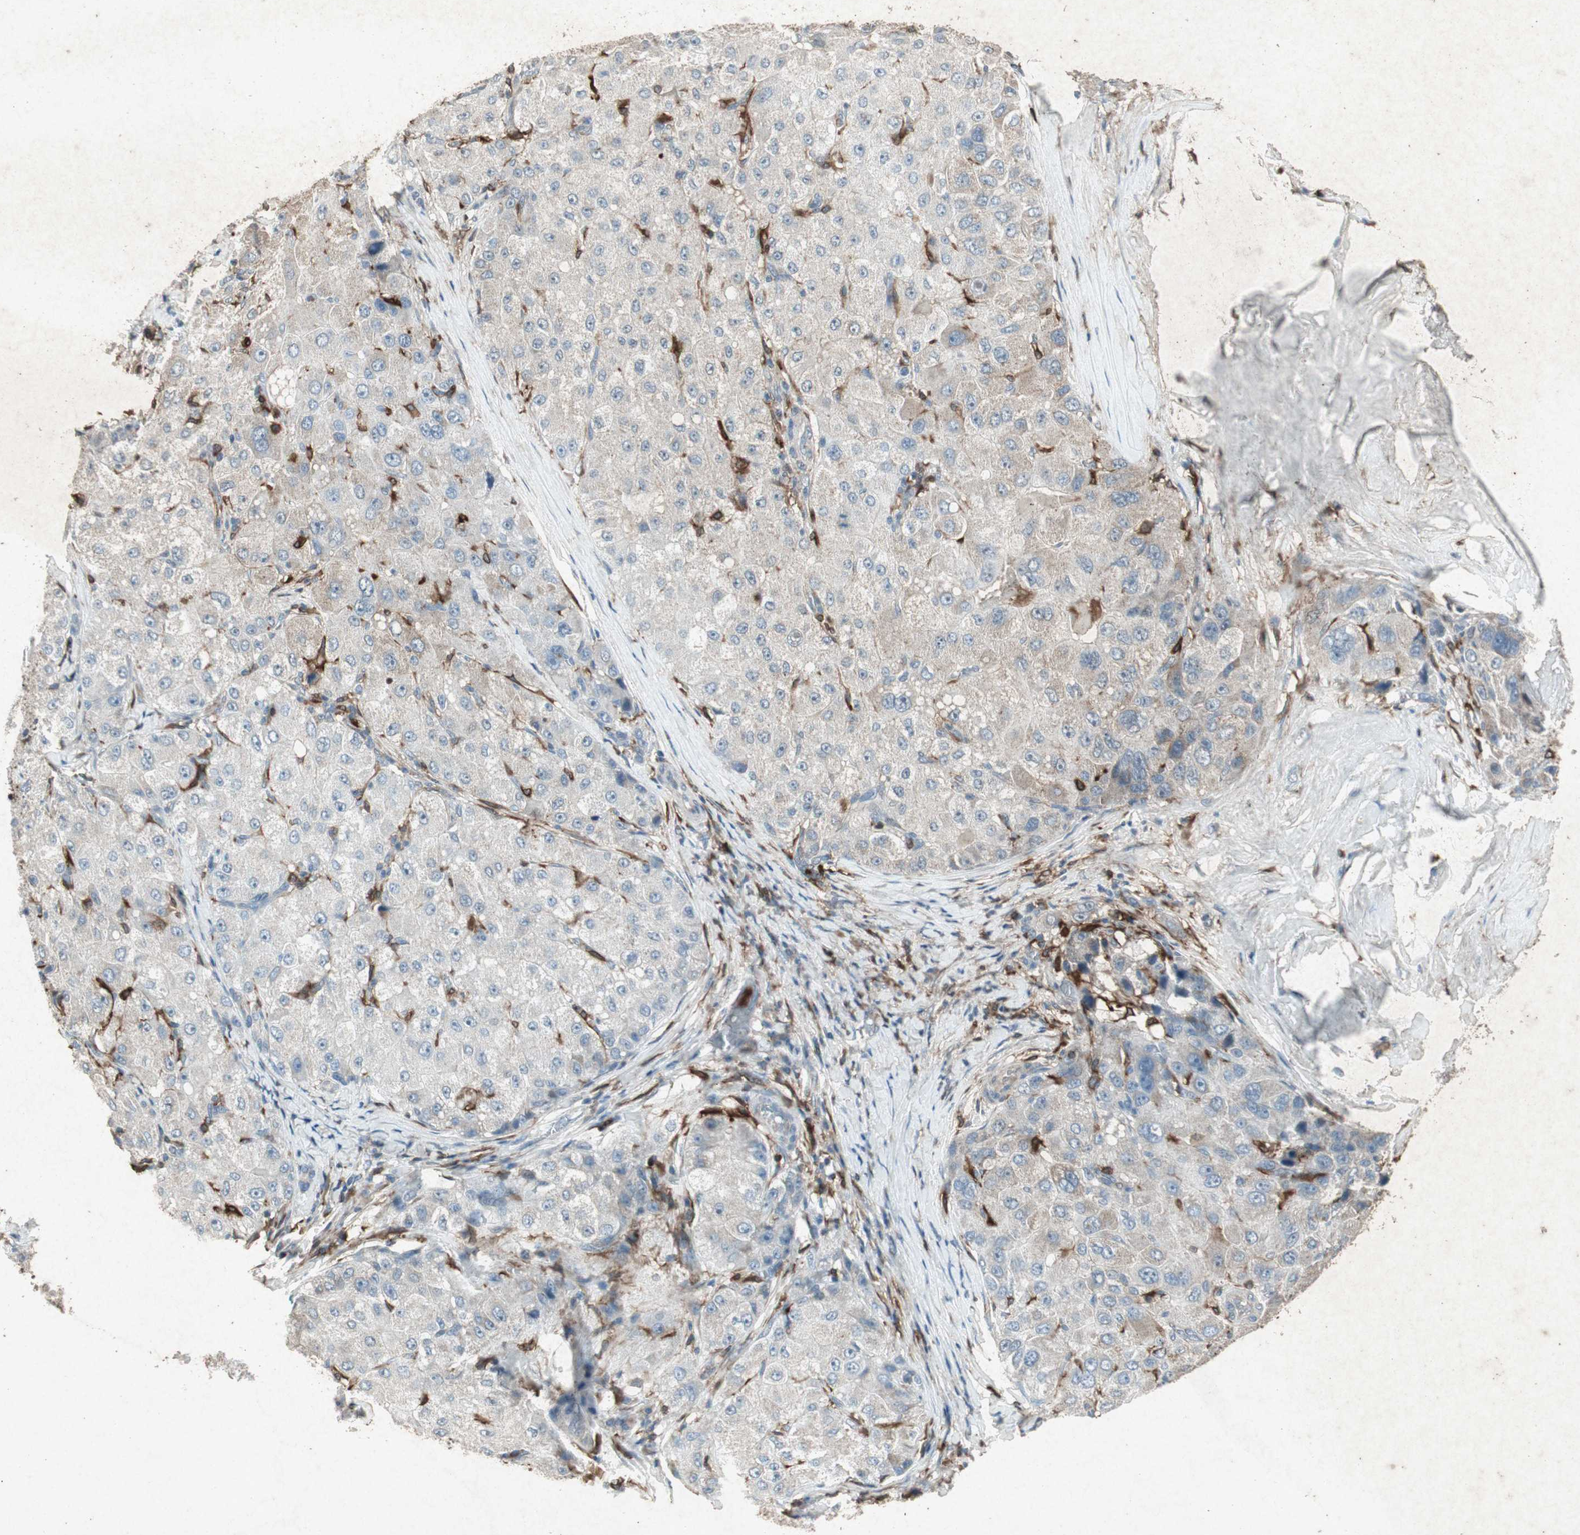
{"staining": {"intensity": "weak", "quantity": "25%-75%", "location": "cytoplasmic/membranous,nuclear"}, "tissue": "liver cancer", "cell_type": "Tumor cells", "image_type": "cancer", "snomed": [{"axis": "morphology", "description": "Carcinoma, Hepatocellular, NOS"}, {"axis": "topography", "description": "Liver"}], "caption": "The micrograph displays staining of hepatocellular carcinoma (liver), revealing weak cytoplasmic/membranous and nuclear protein positivity (brown color) within tumor cells. (DAB (3,3'-diaminobenzidine) IHC, brown staining for protein, blue staining for nuclei).", "gene": "TYROBP", "patient": {"sex": "male", "age": 80}}